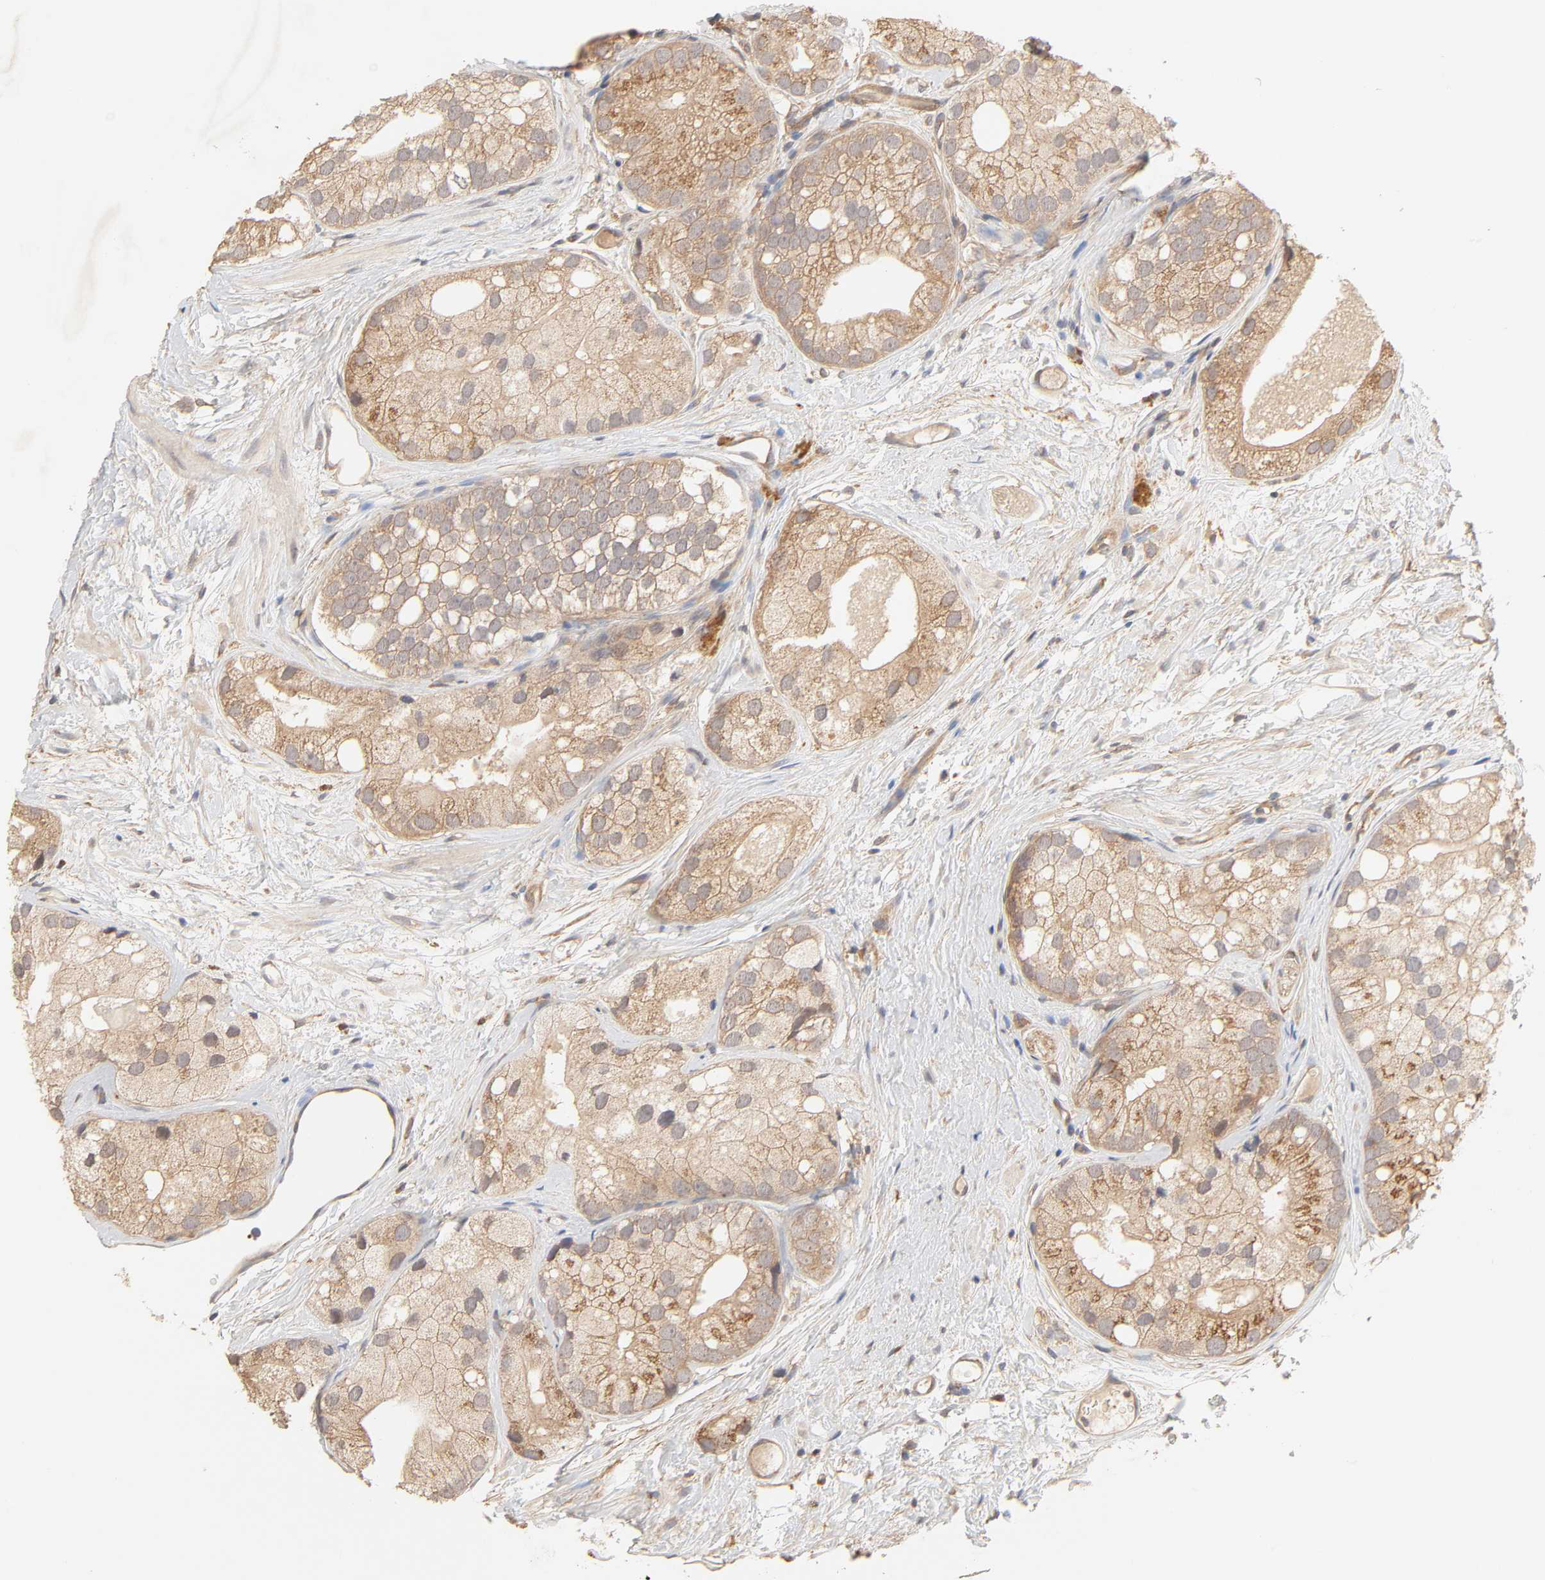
{"staining": {"intensity": "moderate", "quantity": ">75%", "location": "cytoplasmic/membranous"}, "tissue": "prostate cancer", "cell_type": "Tumor cells", "image_type": "cancer", "snomed": [{"axis": "morphology", "description": "Adenocarcinoma, Low grade"}, {"axis": "topography", "description": "Prostate"}], "caption": "Brown immunohistochemical staining in prostate cancer (adenocarcinoma (low-grade)) demonstrates moderate cytoplasmic/membranous expression in about >75% of tumor cells.", "gene": "EPS8", "patient": {"sex": "male", "age": 69}}